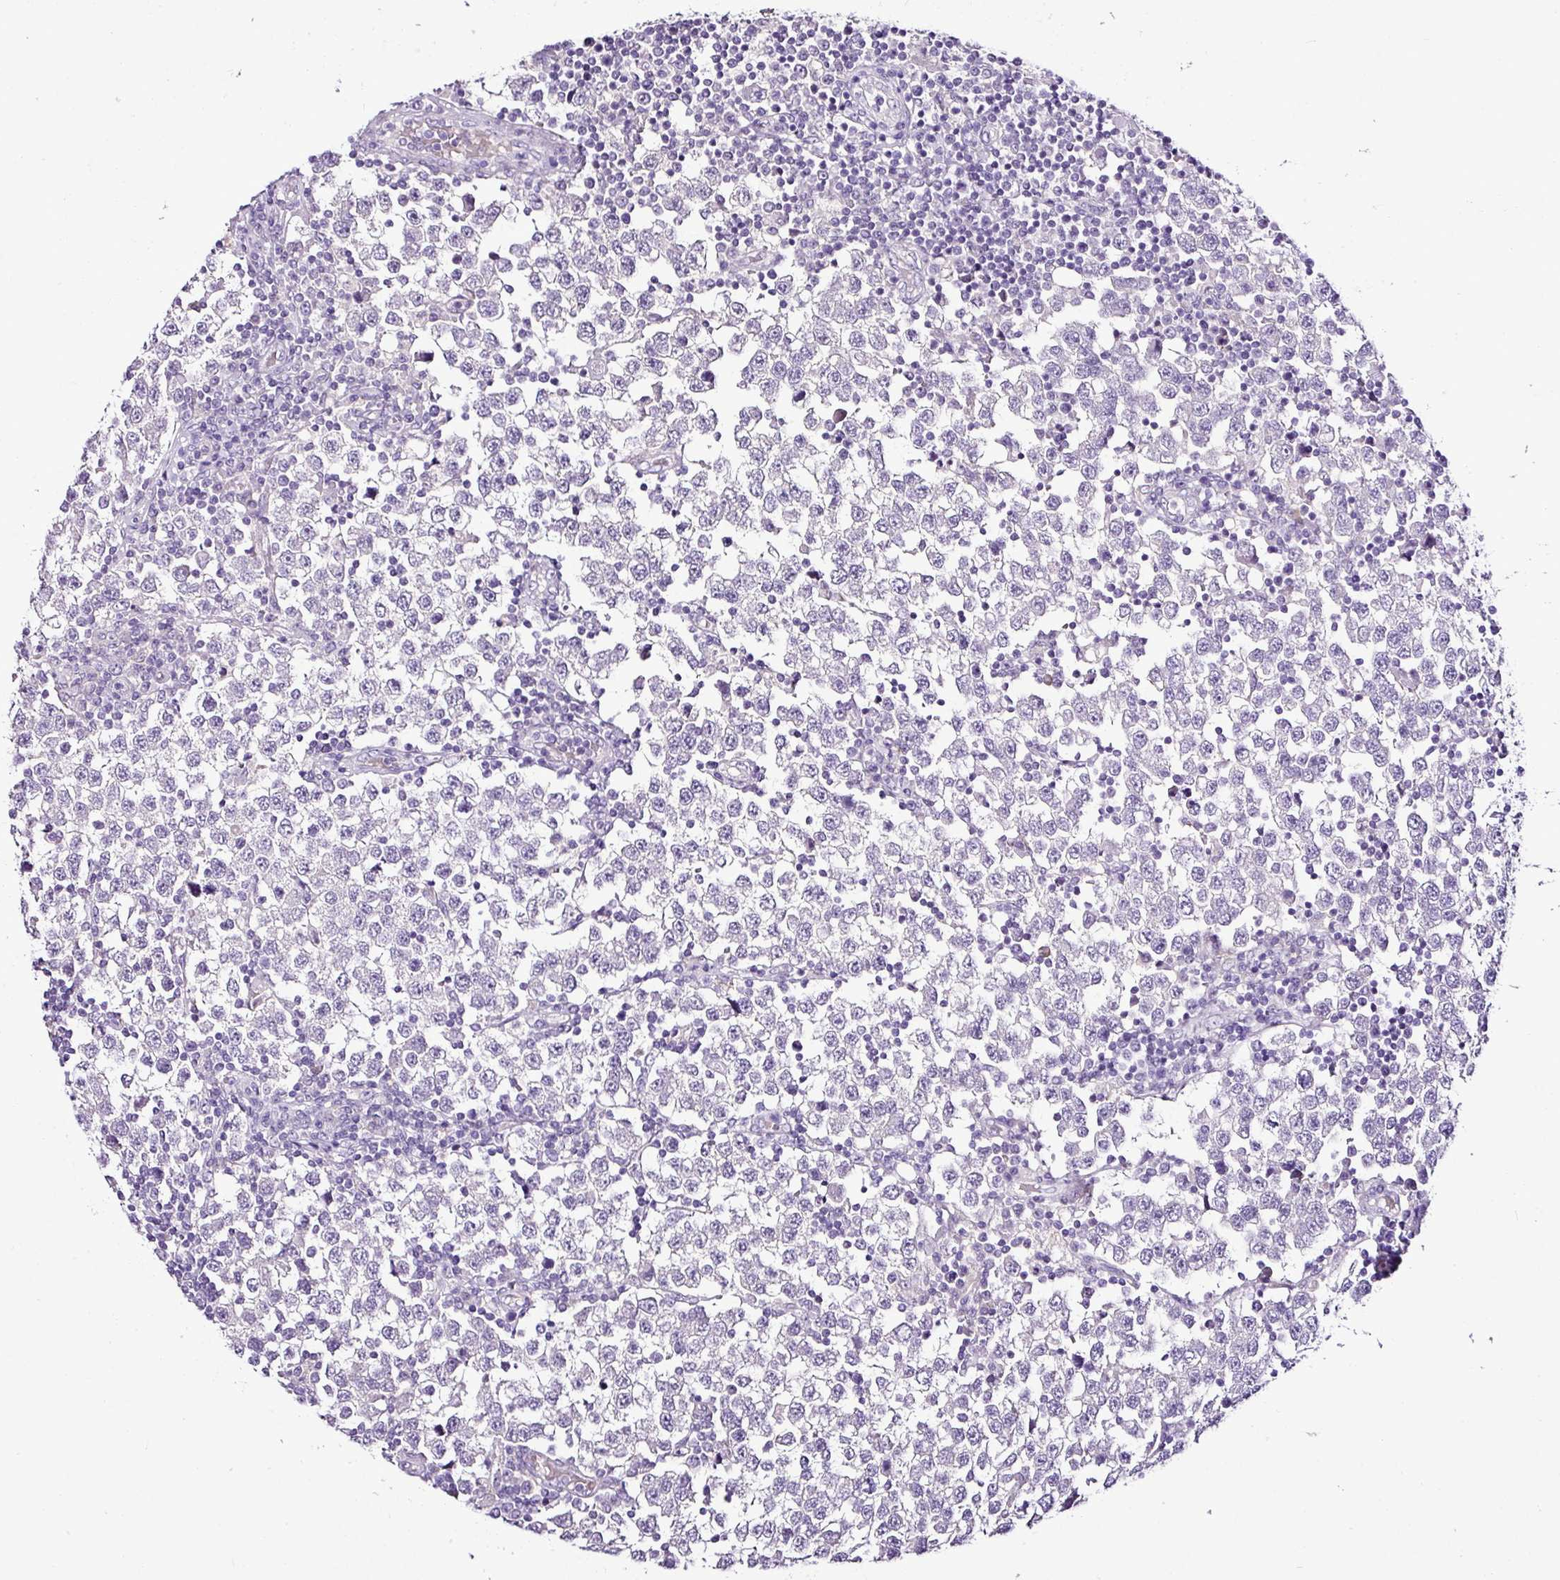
{"staining": {"intensity": "negative", "quantity": "none", "location": "none"}, "tissue": "testis cancer", "cell_type": "Tumor cells", "image_type": "cancer", "snomed": [{"axis": "morphology", "description": "Seminoma, NOS"}, {"axis": "topography", "description": "Testis"}], "caption": "Testis cancer stained for a protein using immunohistochemistry displays no staining tumor cells.", "gene": "ESR1", "patient": {"sex": "male", "age": 34}}